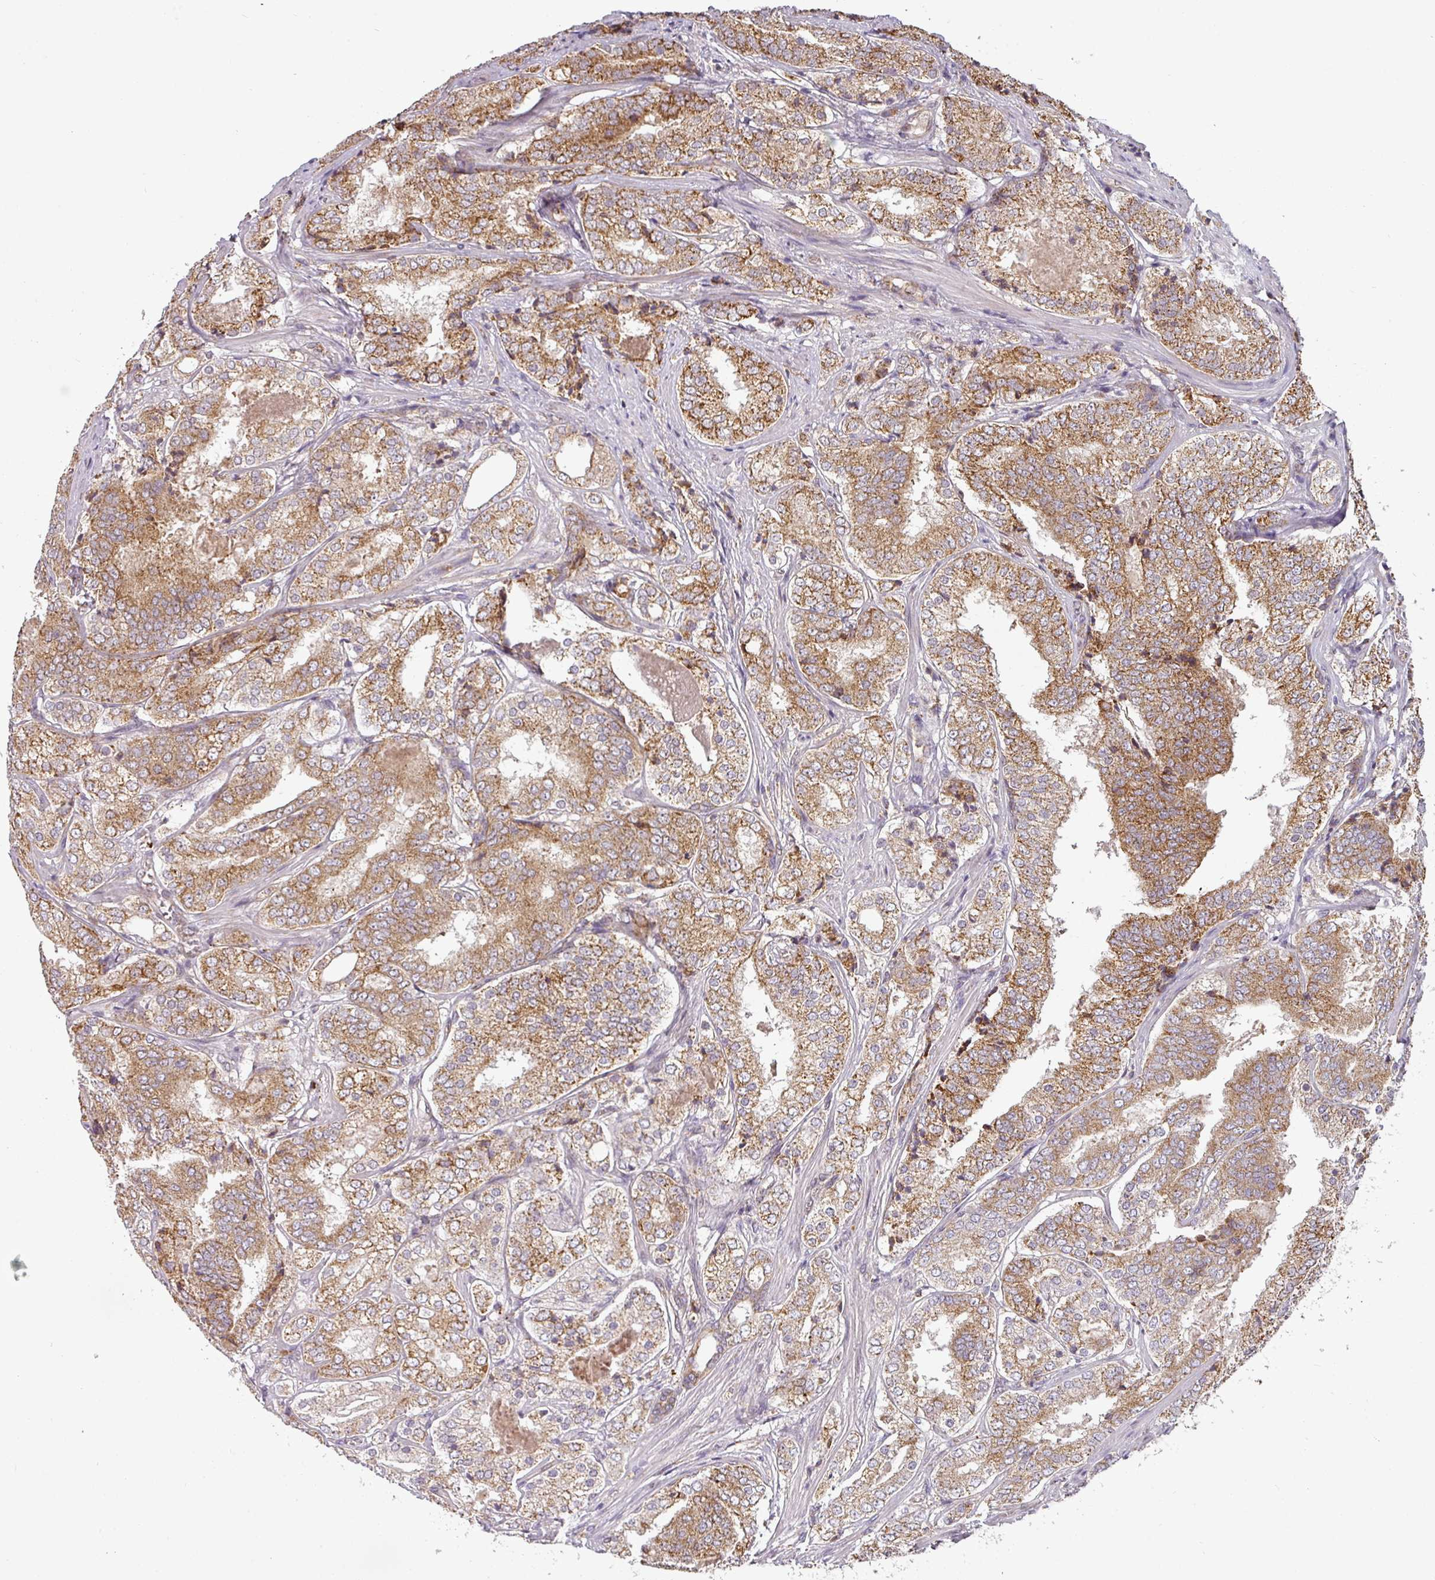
{"staining": {"intensity": "moderate", "quantity": ">75%", "location": "cytoplasmic/membranous"}, "tissue": "prostate cancer", "cell_type": "Tumor cells", "image_type": "cancer", "snomed": [{"axis": "morphology", "description": "Adenocarcinoma, High grade"}, {"axis": "topography", "description": "Prostate"}], "caption": "Prostate cancer (high-grade adenocarcinoma) tissue demonstrates moderate cytoplasmic/membranous staining in approximately >75% of tumor cells, visualized by immunohistochemistry.", "gene": "MRPS16", "patient": {"sex": "male", "age": 63}}